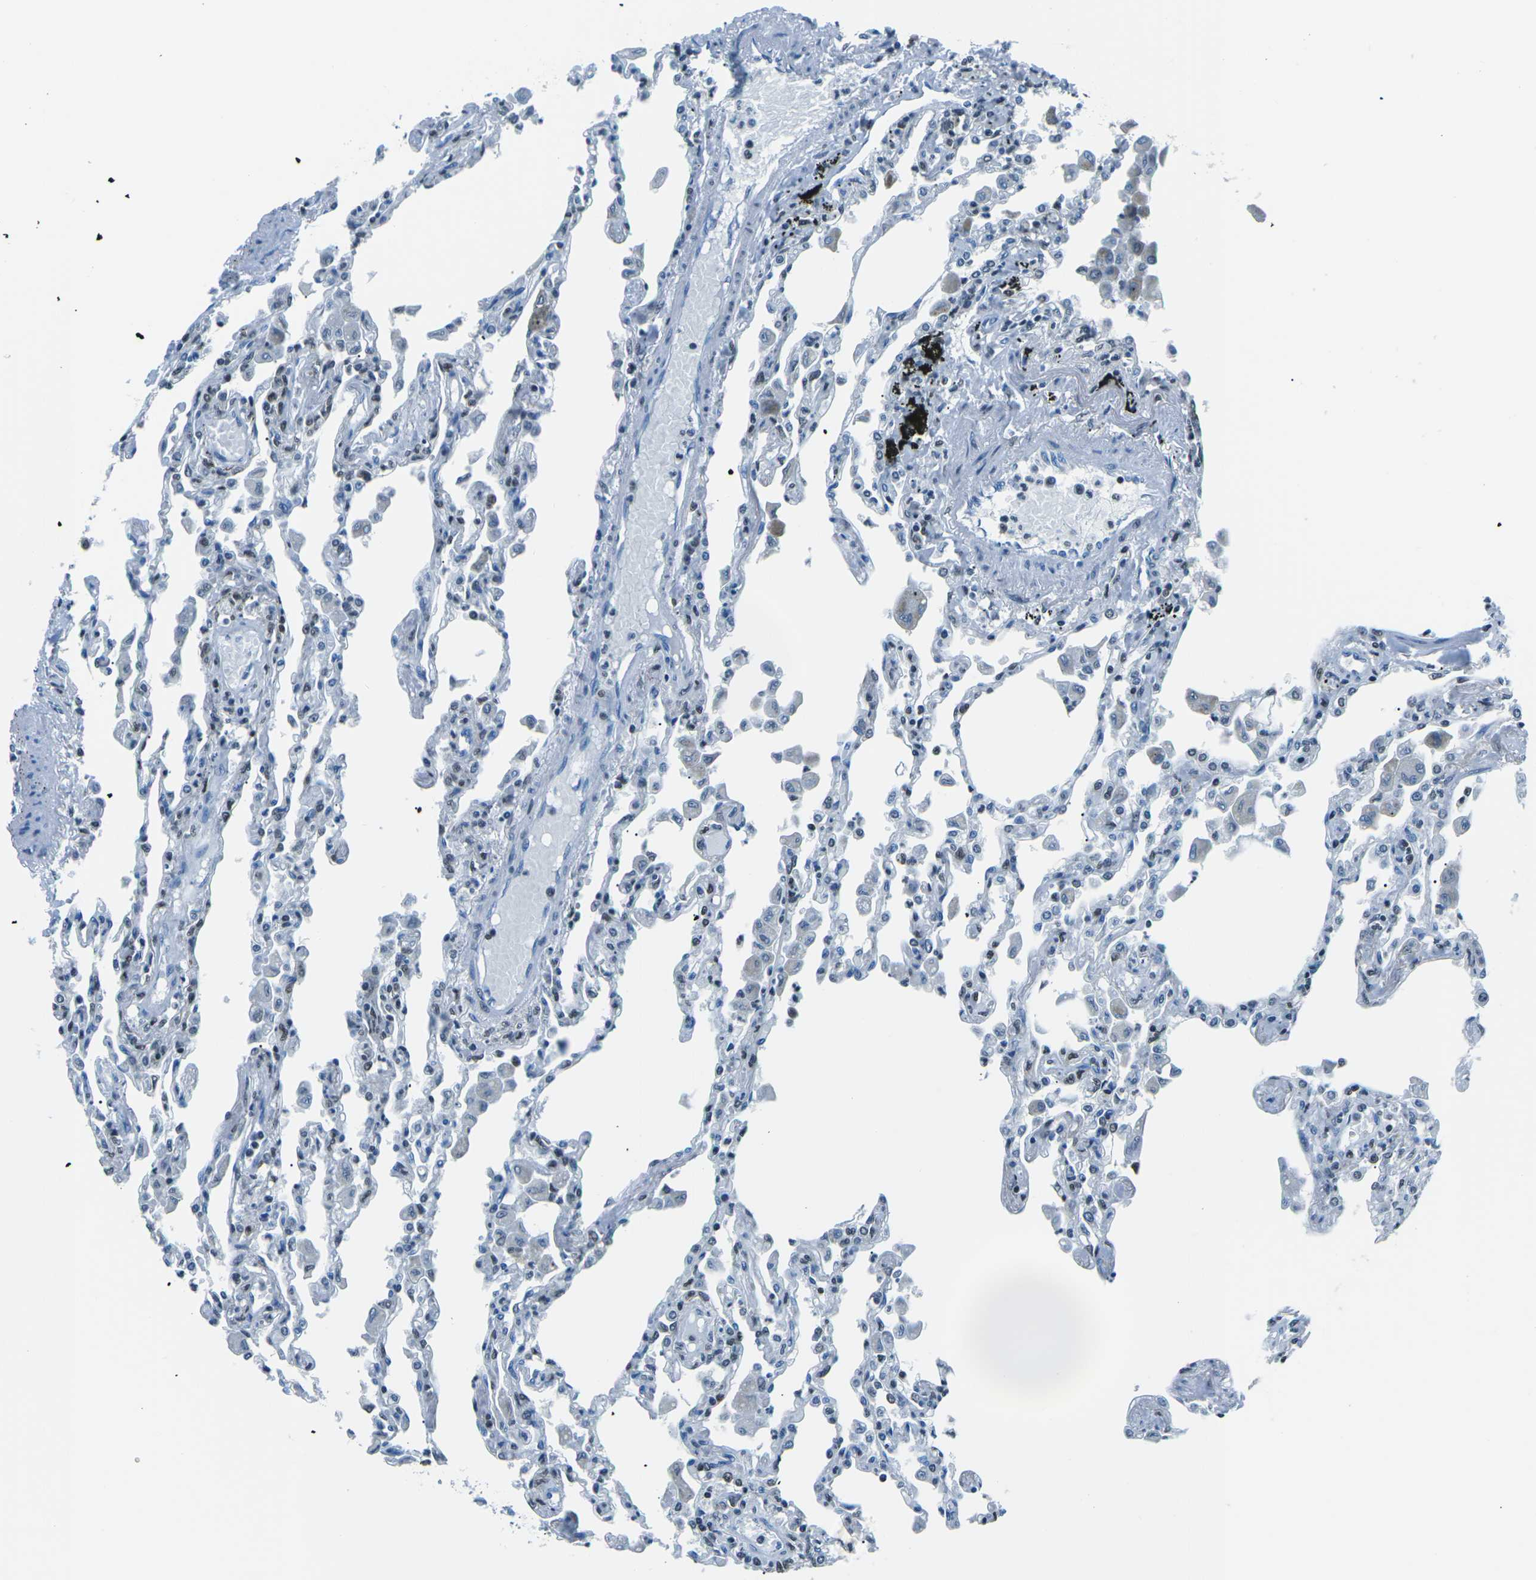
{"staining": {"intensity": "moderate", "quantity": "<25%", "location": "nuclear"}, "tissue": "lung", "cell_type": "Alveolar cells", "image_type": "normal", "snomed": [{"axis": "morphology", "description": "Normal tissue, NOS"}, {"axis": "topography", "description": "Bronchus"}, {"axis": "topography", "description": "Lung"}], "caption": "Protein positivity by IHC reveals moderate nuclear staining in about <25% of alveolar cells in benign lung. (brown staining indicates protein expression, while blue staining denotes nuclei).", "gene": "CELF2", "patient": {"sex": "female", "age": 49}}